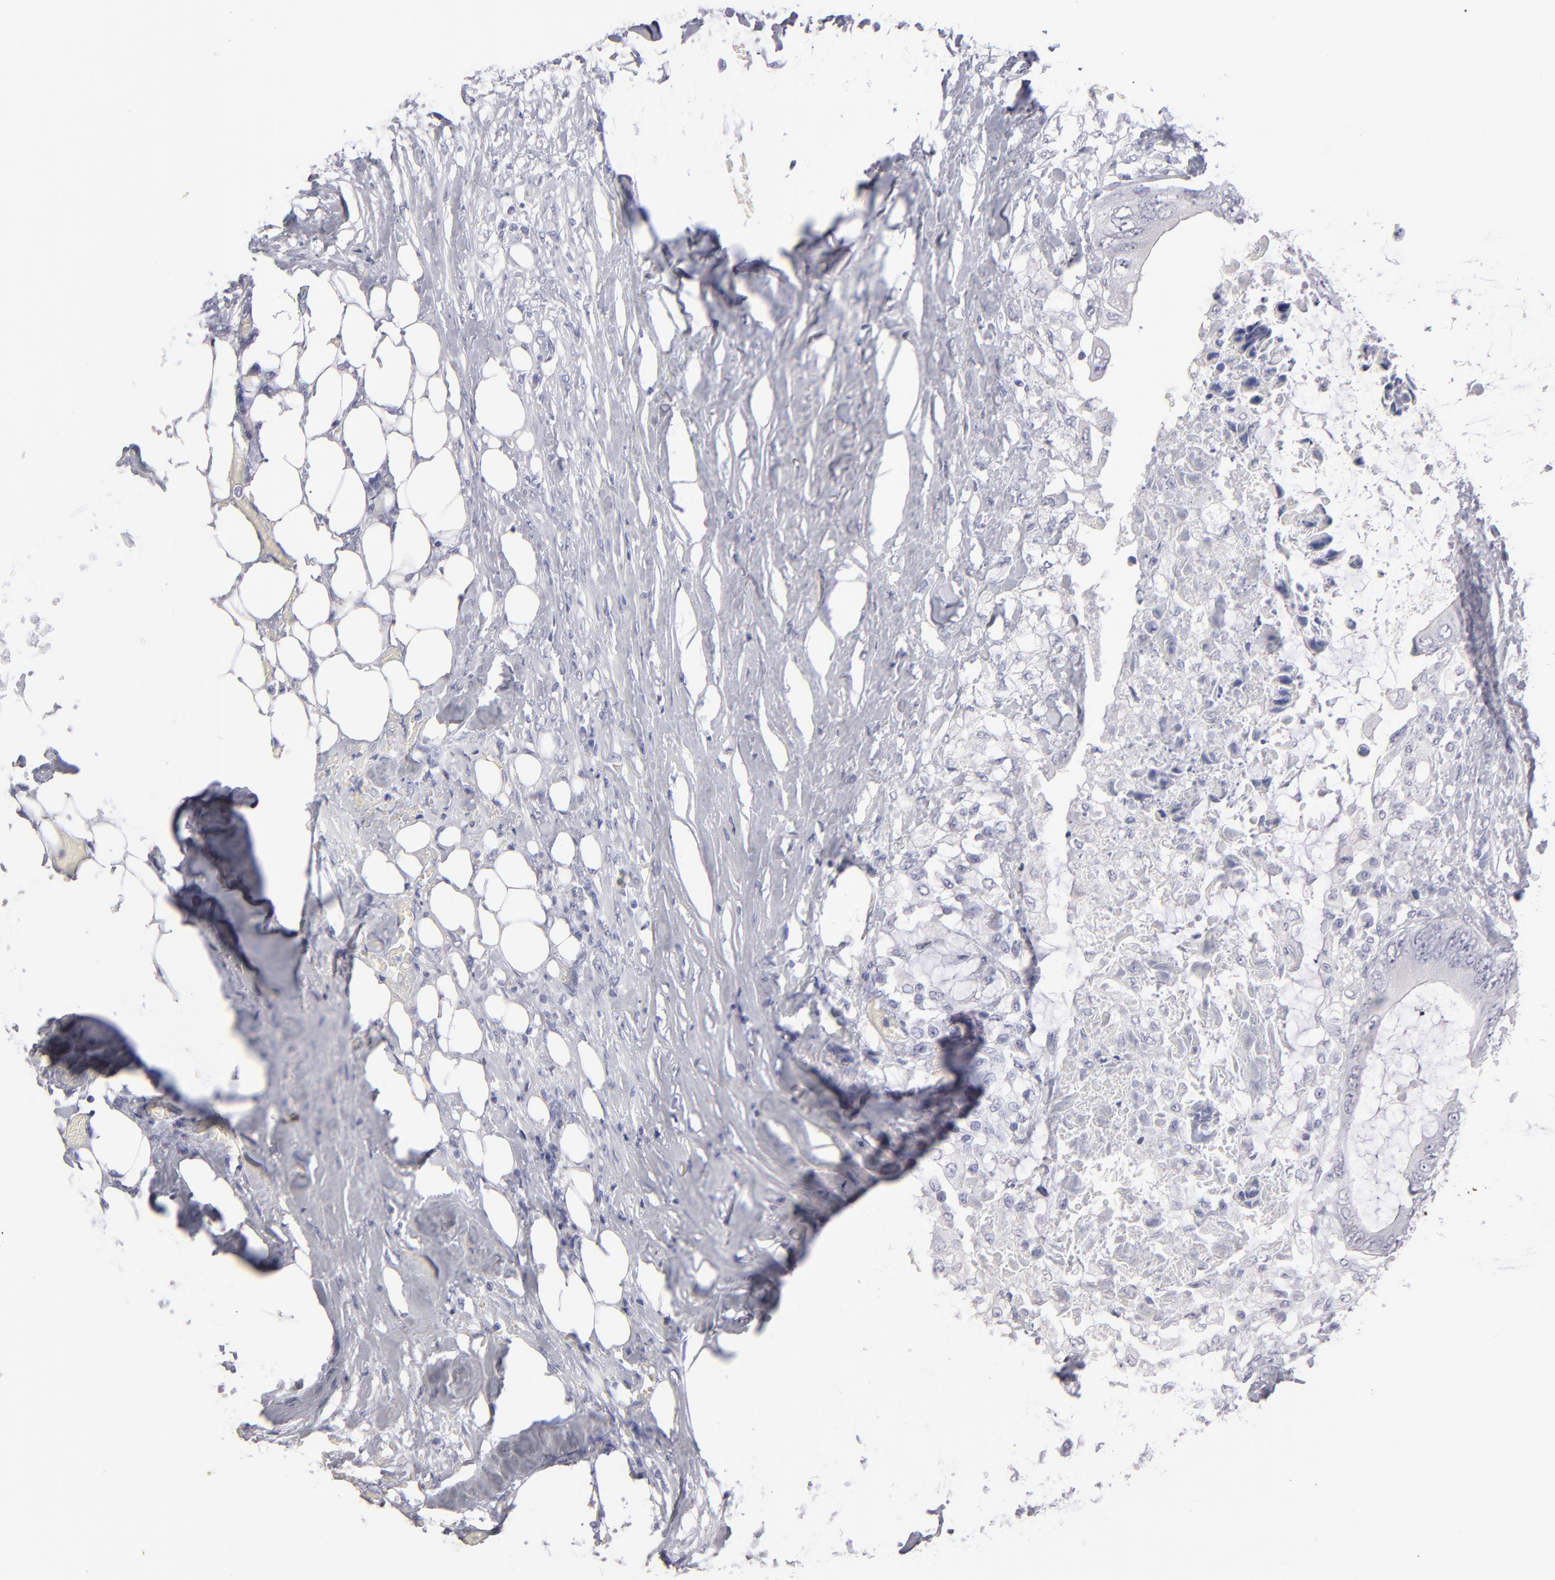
{"staining": {"intensity": "negative", "quantity": "none", "location": "none"}, "tissue": "colorectal cancer", "cell_type": "Tumor cells", "image_type": "cancer", "snomed": [{"axis": "morphology", "description": "Normal tissue, NOS"}, {"axis": "morphology", "description": "Adenocarcinoma, NOS"}, {"axis": "topography", "description": "Rectum"}, {"axis": "topography", "description": "Peripheral nerve tissue"}], "caption": "Protein analysis of colorectal adenocarcinoma demonstrates no significant expression in tumor cells.", "gene": "ALDOB", "patient": {"sex": "female", "age": 77}}